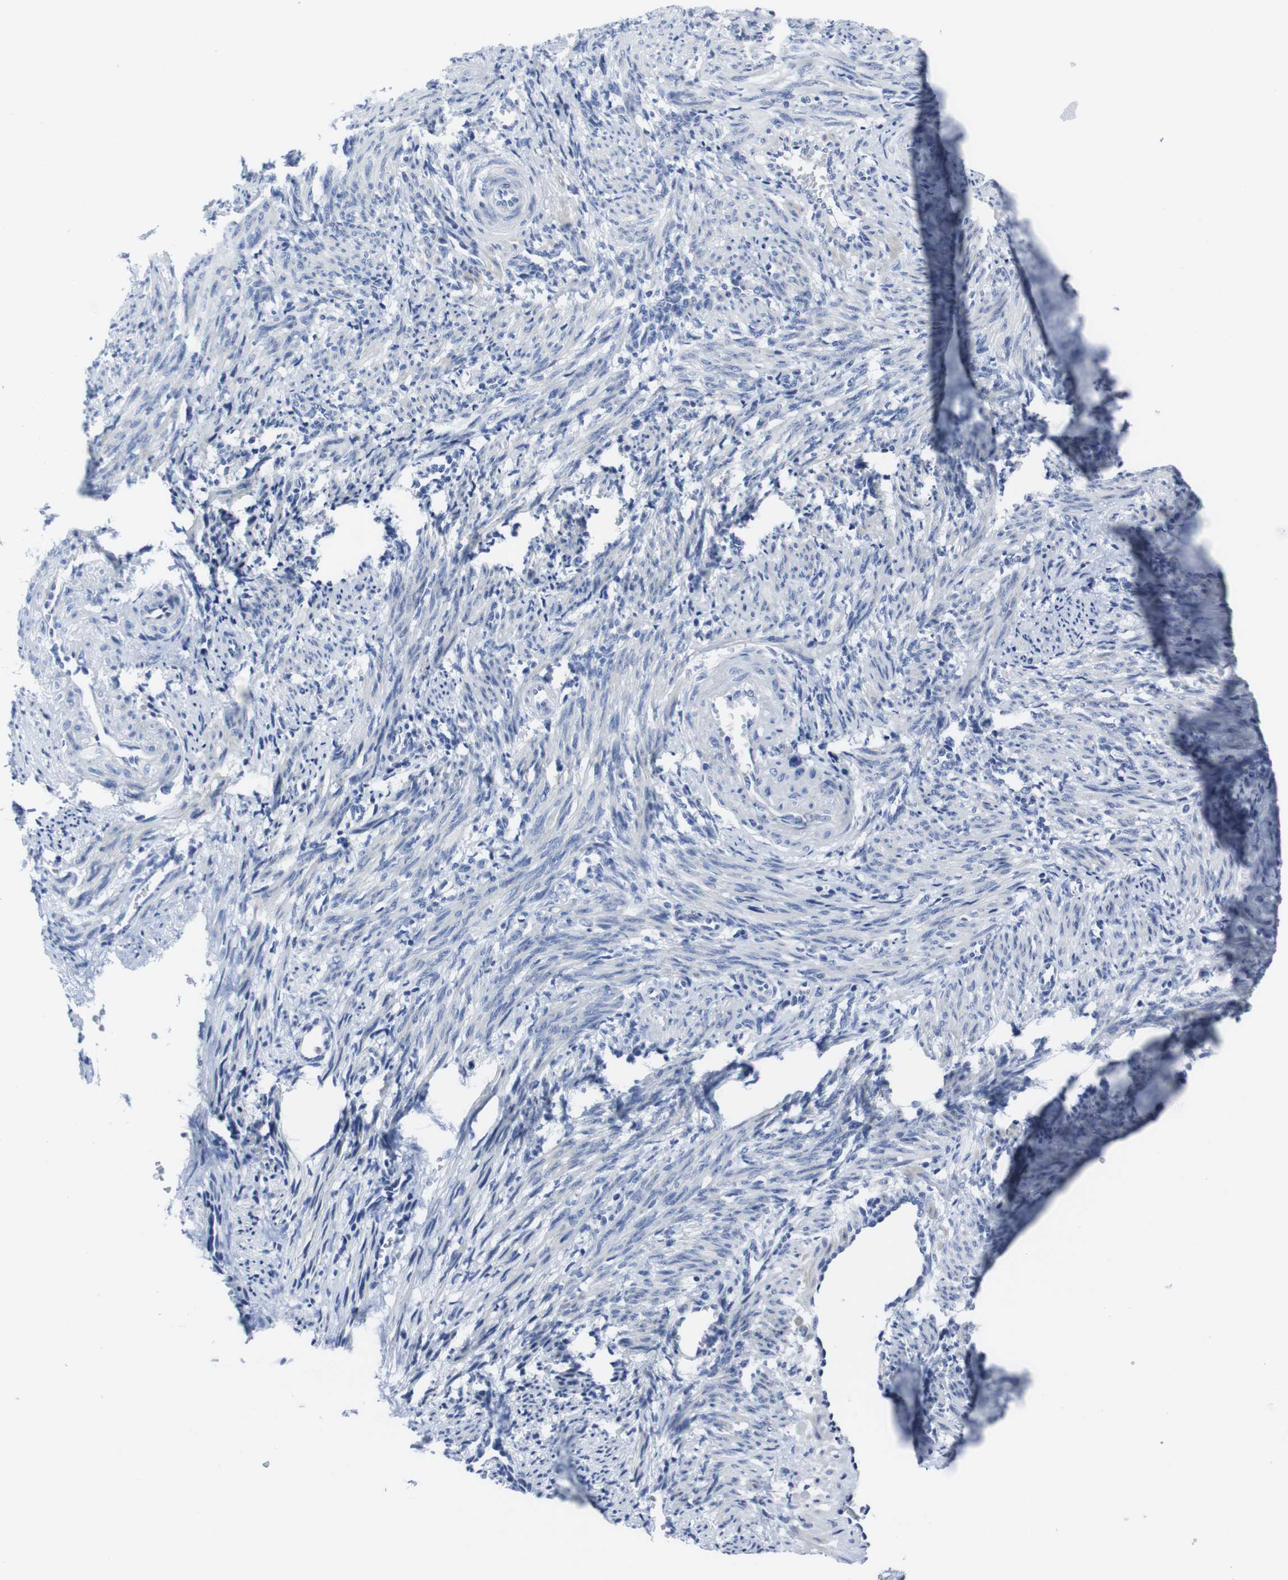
{"staining": {"intensity": "negative", "quantity": "none", "location": "none"}, "tissue": "smooth muscle", "cell_type": "Smooth muscle cells", "image_type": "normal", "snomed": [{"axis": "morphology", "description": "Normal tissue, NOS"}, {"axis": "topography", "description": "Endometrium"}], "caption": "Smooth muscle was stained to show a protein in brown. There is no significant expression in smooth muscle cells. The staining is performed using DAB brown chromogen with nuclei counter-stained in using hematoxylin.", "gene": "EIF4A1", "patient": {"sex": "female", "age": 33}}